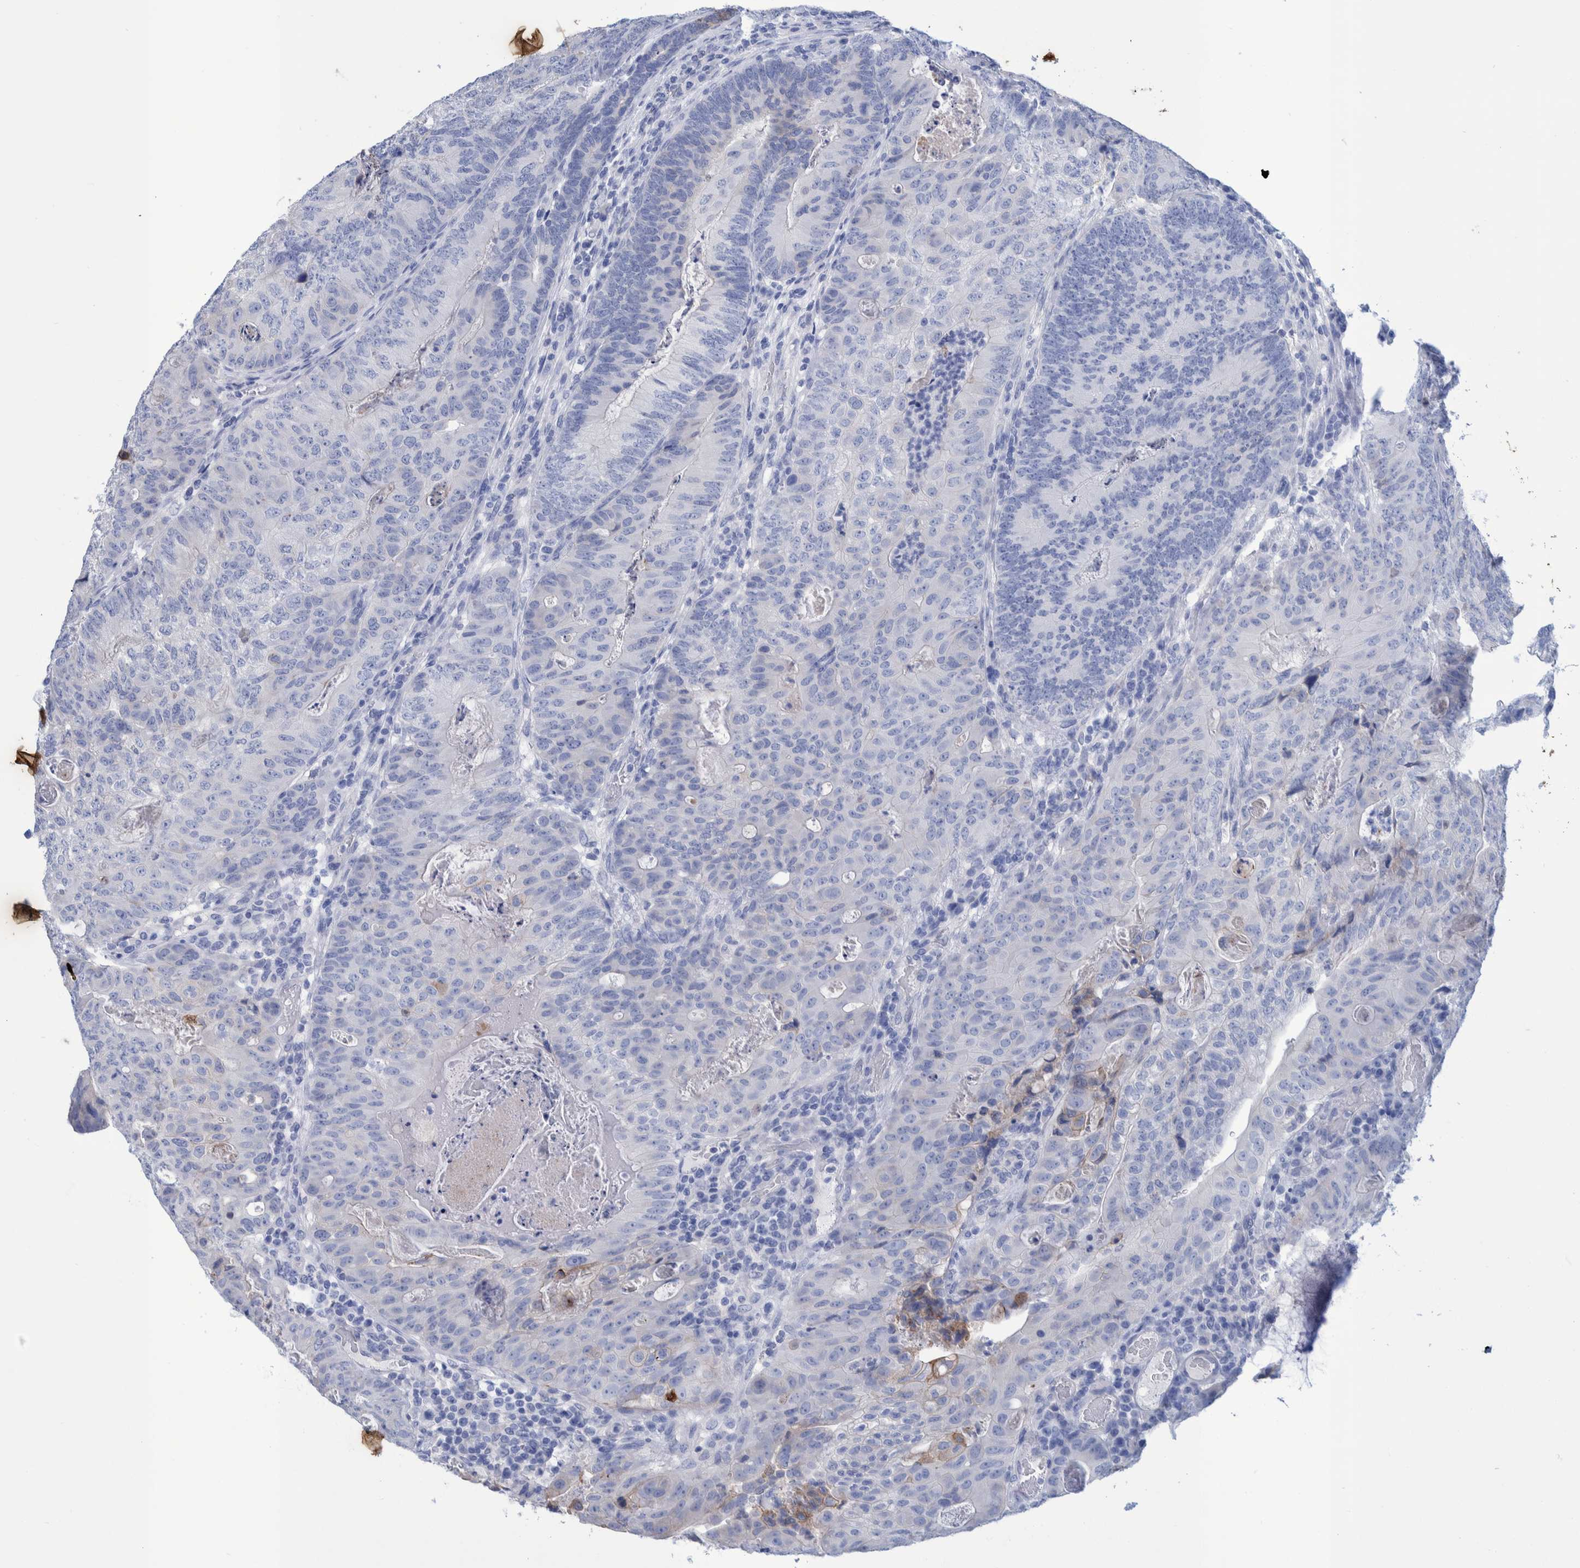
{"staining": {"intensity": "negative", "quantity": "none", "location": "none"}, "tissue": "colorectal cancer", "cell_type": "Tumor cells", "image_type": "cancer", "snomed": [{"axis": "morphology", "description": "Adenocarcinoma, NOS"}, {"axis": "topography", "description": "Colon"}], "caption": "Micrograph shows no significant protein positivity in tumor cells of colorectal cancer (adenocarcinoma).", "gene": "PERP", "patient": {"sex": "female", "age": 67}}